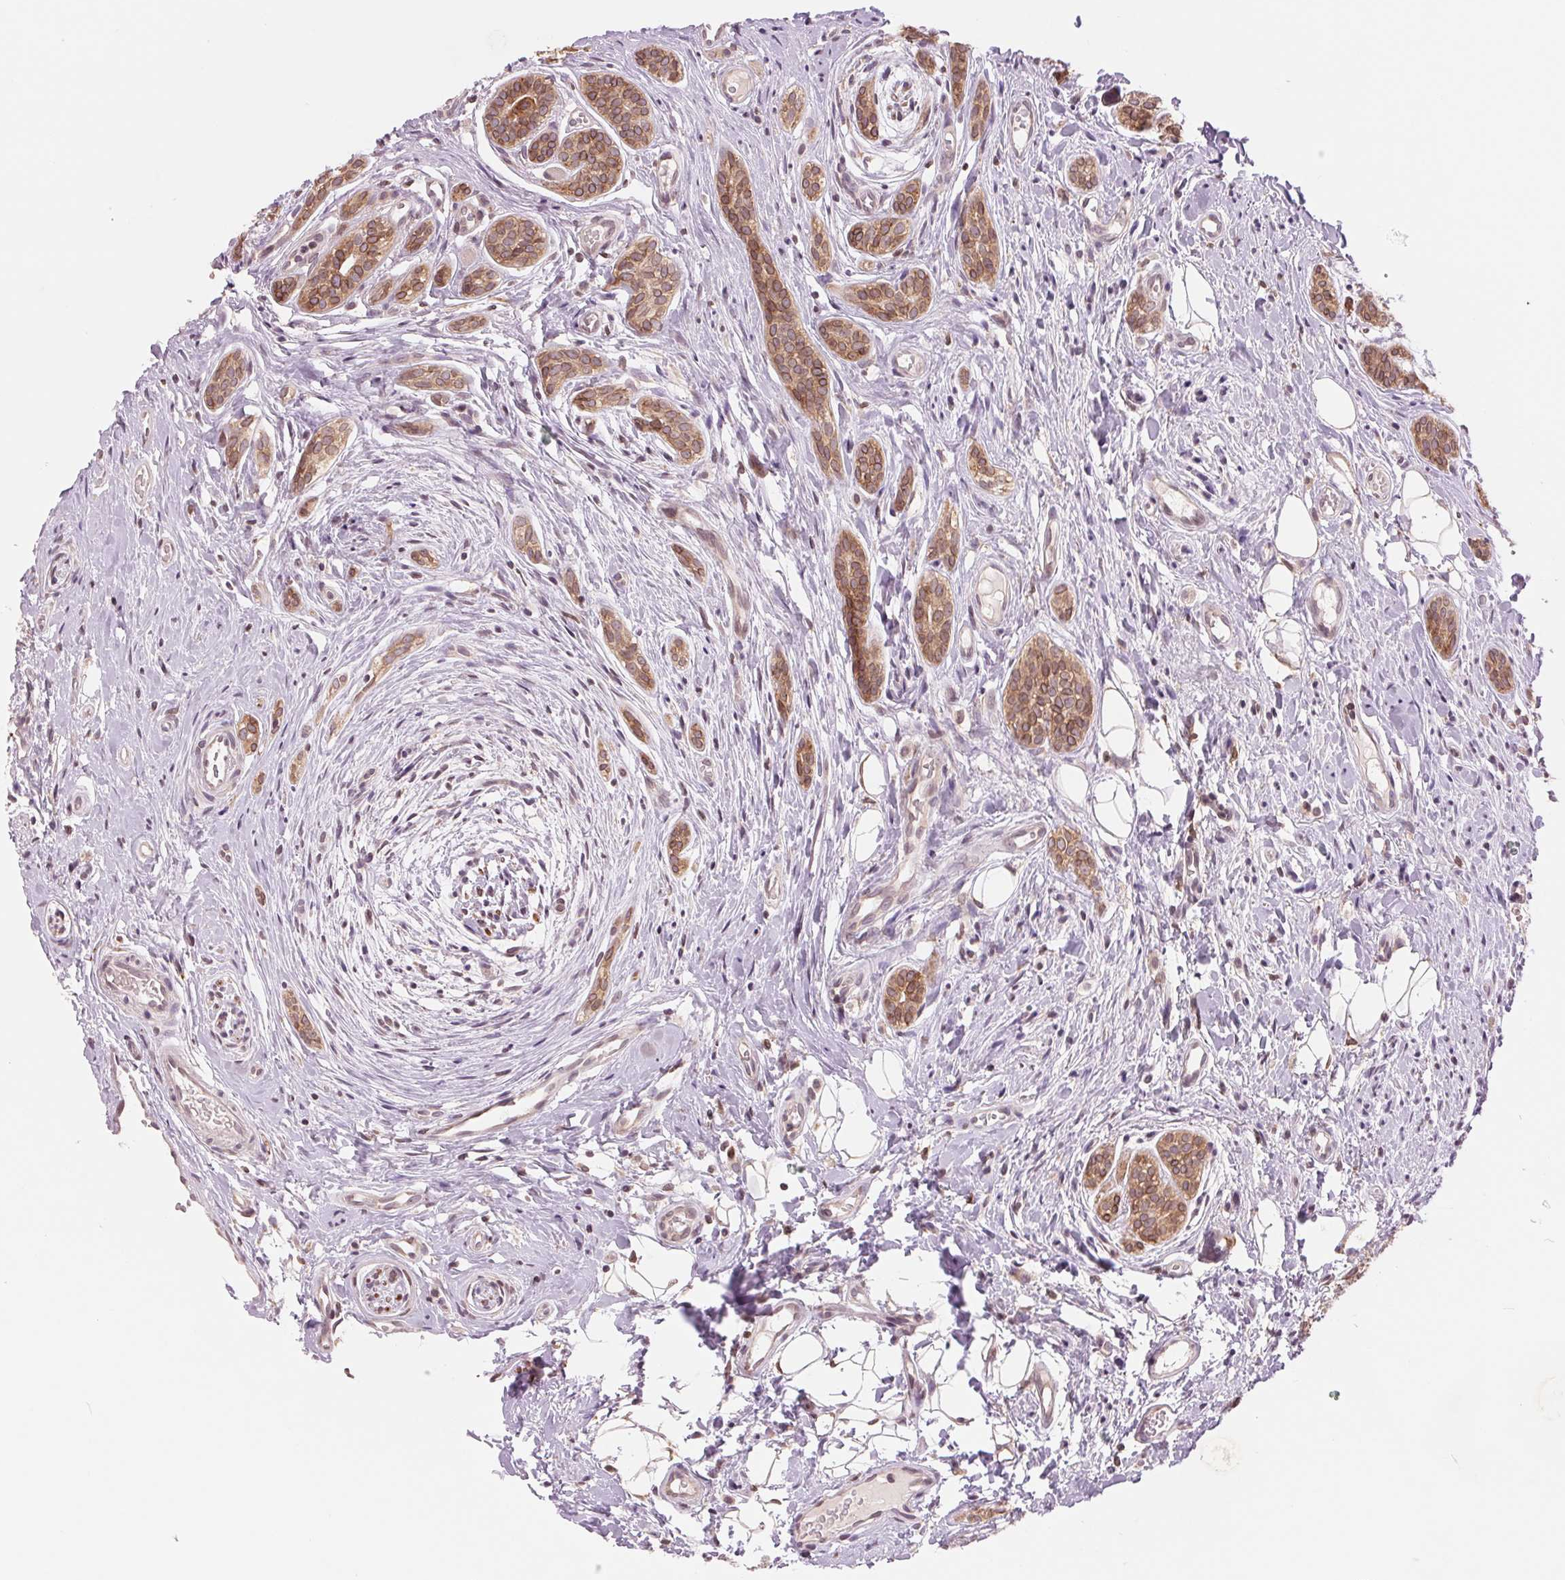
{"staining": {"intensity": "moderate", "quantity": ">75%", "location": "cytoplasmic/membranous"}, "tissue": "head and neck cancer", "cell_type": "Tumor cells", "image_type": "cancer", "snomed": [{"axis": "morphology", "description": "Adenocarcinoma, NOS"}, {"axis": "topography", "description": "Head-Neck"}], "caption": "An image showing moderate cytoplasmic/membranous expression in about >75% of tumor cells in head and neck cancer (adenocarcinoma), as visualized by brown immunohistochemical staining.", "gene": "TECR", "patient": {"sex": "female", "age": 57}}